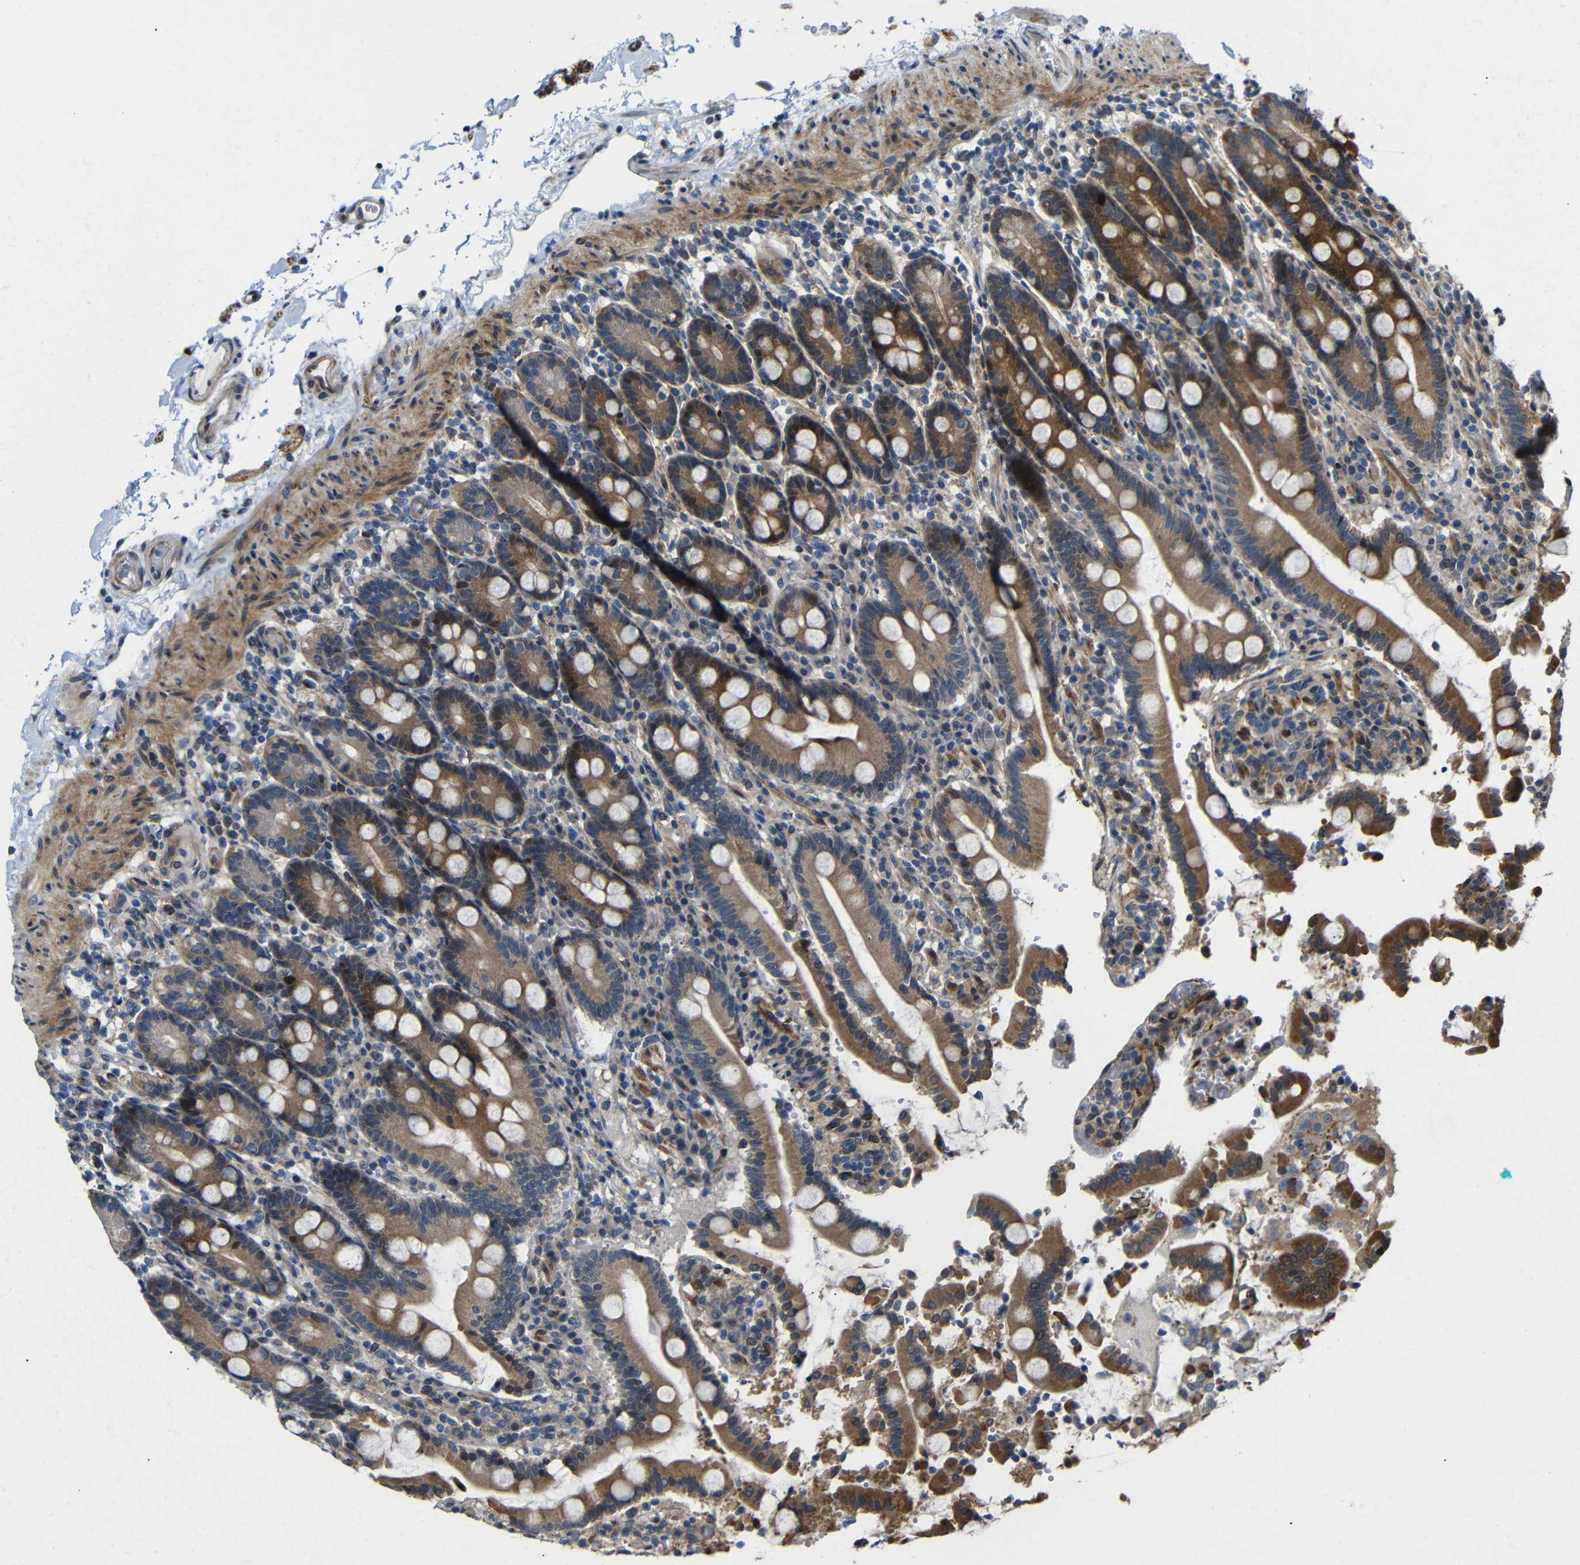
{"staining": {"intensity": "strong", "quantity": ">75%", "location": "cytoplasmic/membranous"}, "tissue": "duodenum", "cell_type": "Glandular cells", "image_type": "normal", "snomed": [{"axis": "morphology", "description": "Normal tissue, NOS"}, {"axis": "topography", "description": "Small intestine, NOS"}], "caption": "Brown immunohistochemical staining in unremarkable human duodenum demonstrates strong cytoplasmic/membranous expression in about >75% of glandular cells.", "gene": "P3H2", "patient": {"sex": "female", "age": 71}}